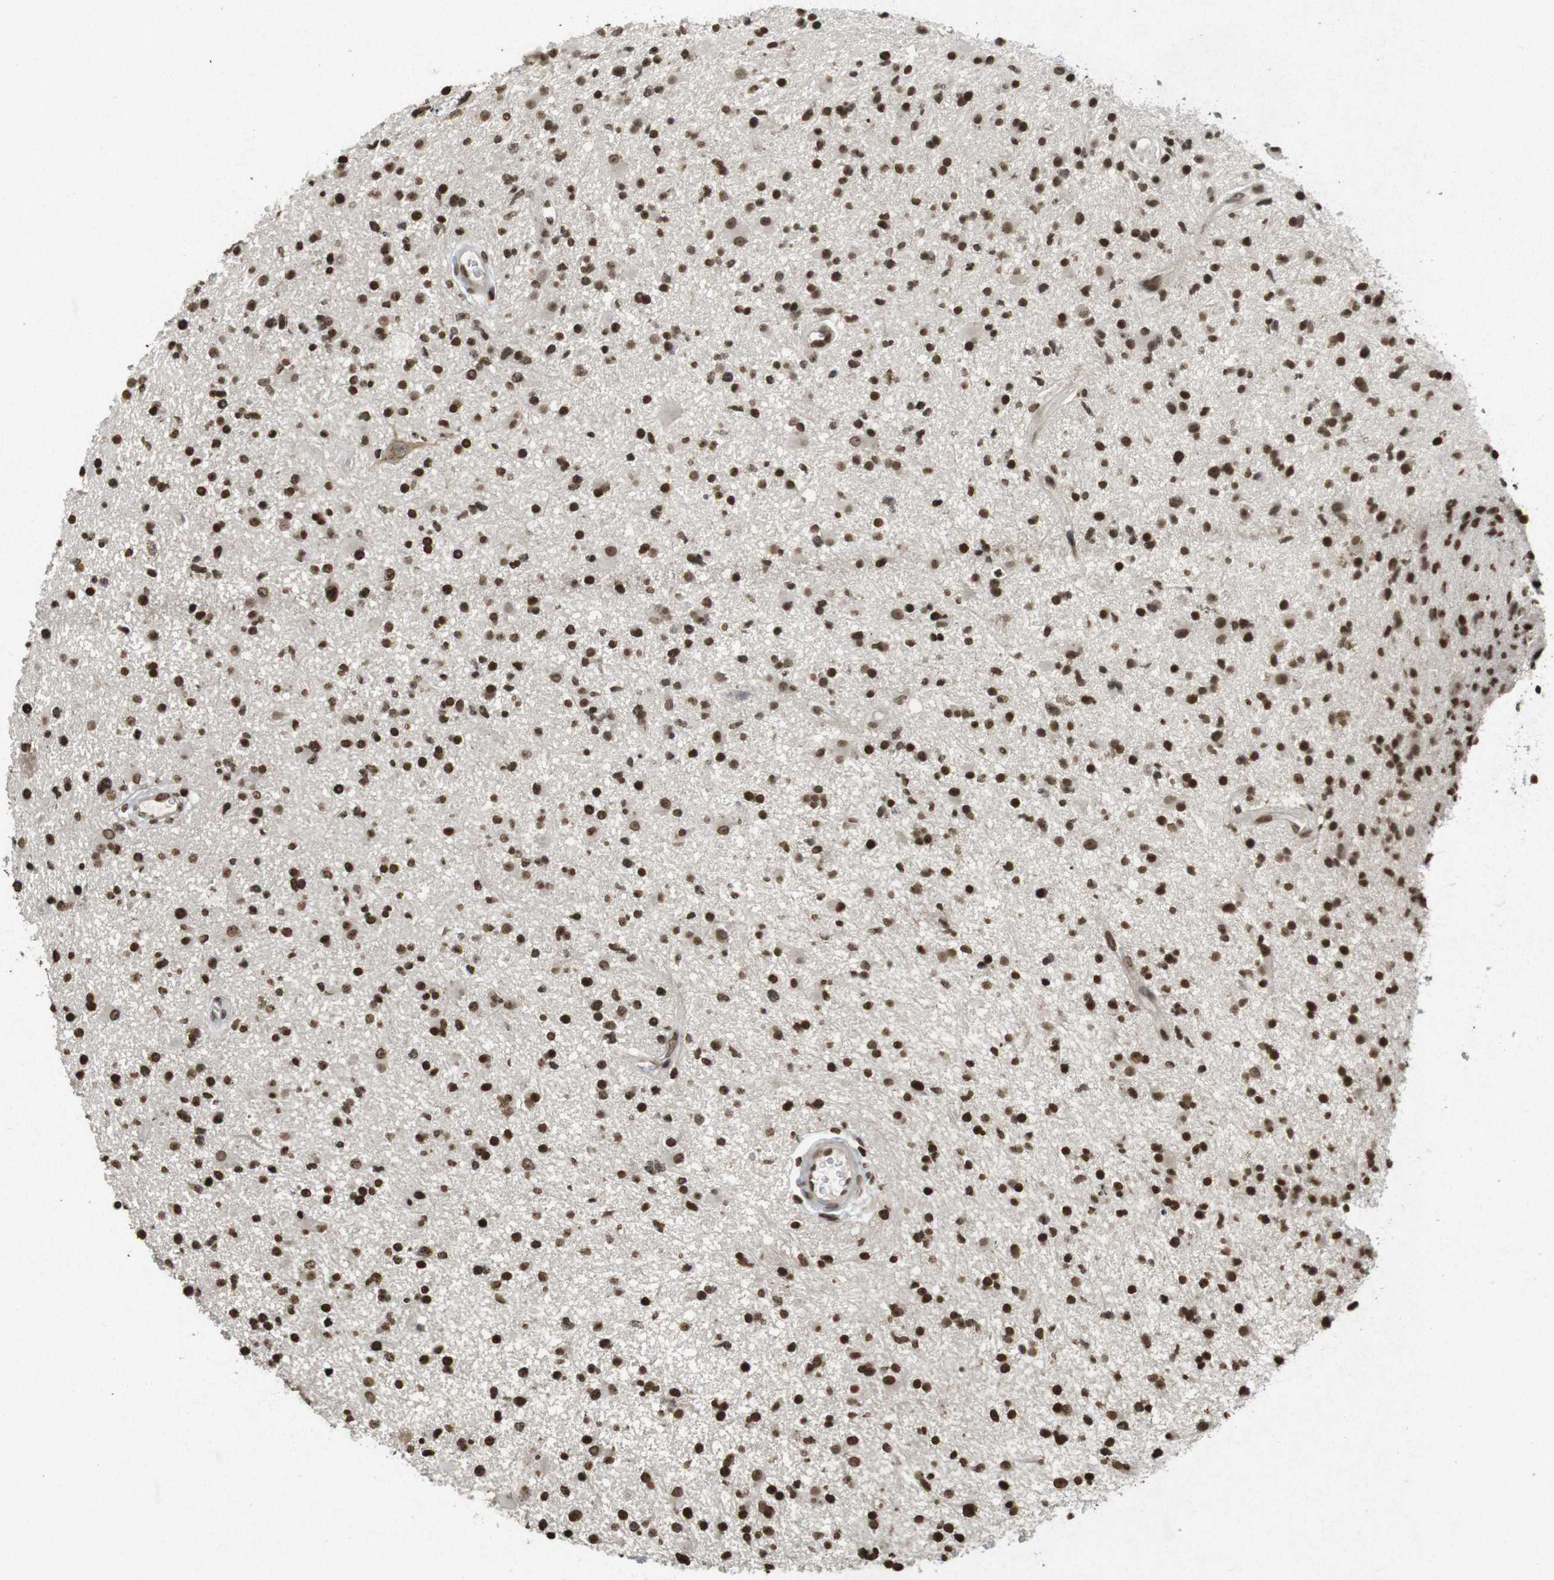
{"staining": {"intensity": "strong", "quantity": ">75%", "location": "nuclear"}, "tissue": "glioma", "cell_type": "Tumor cells", "image_type": "cancer", "snomed": [{"axis": "morphology", "description": "Glioma, malignant, High grade"}, {"axis": "topography", "description": "Brain"}], "caption": "About >75% of tumor cells in human malignant glioma (high-grade) display strong nuclear protein expression as visualized by brown immunohistochemical staining.", "gene": "FOXA3", "patient": {"sex": "male", "age": 33}}